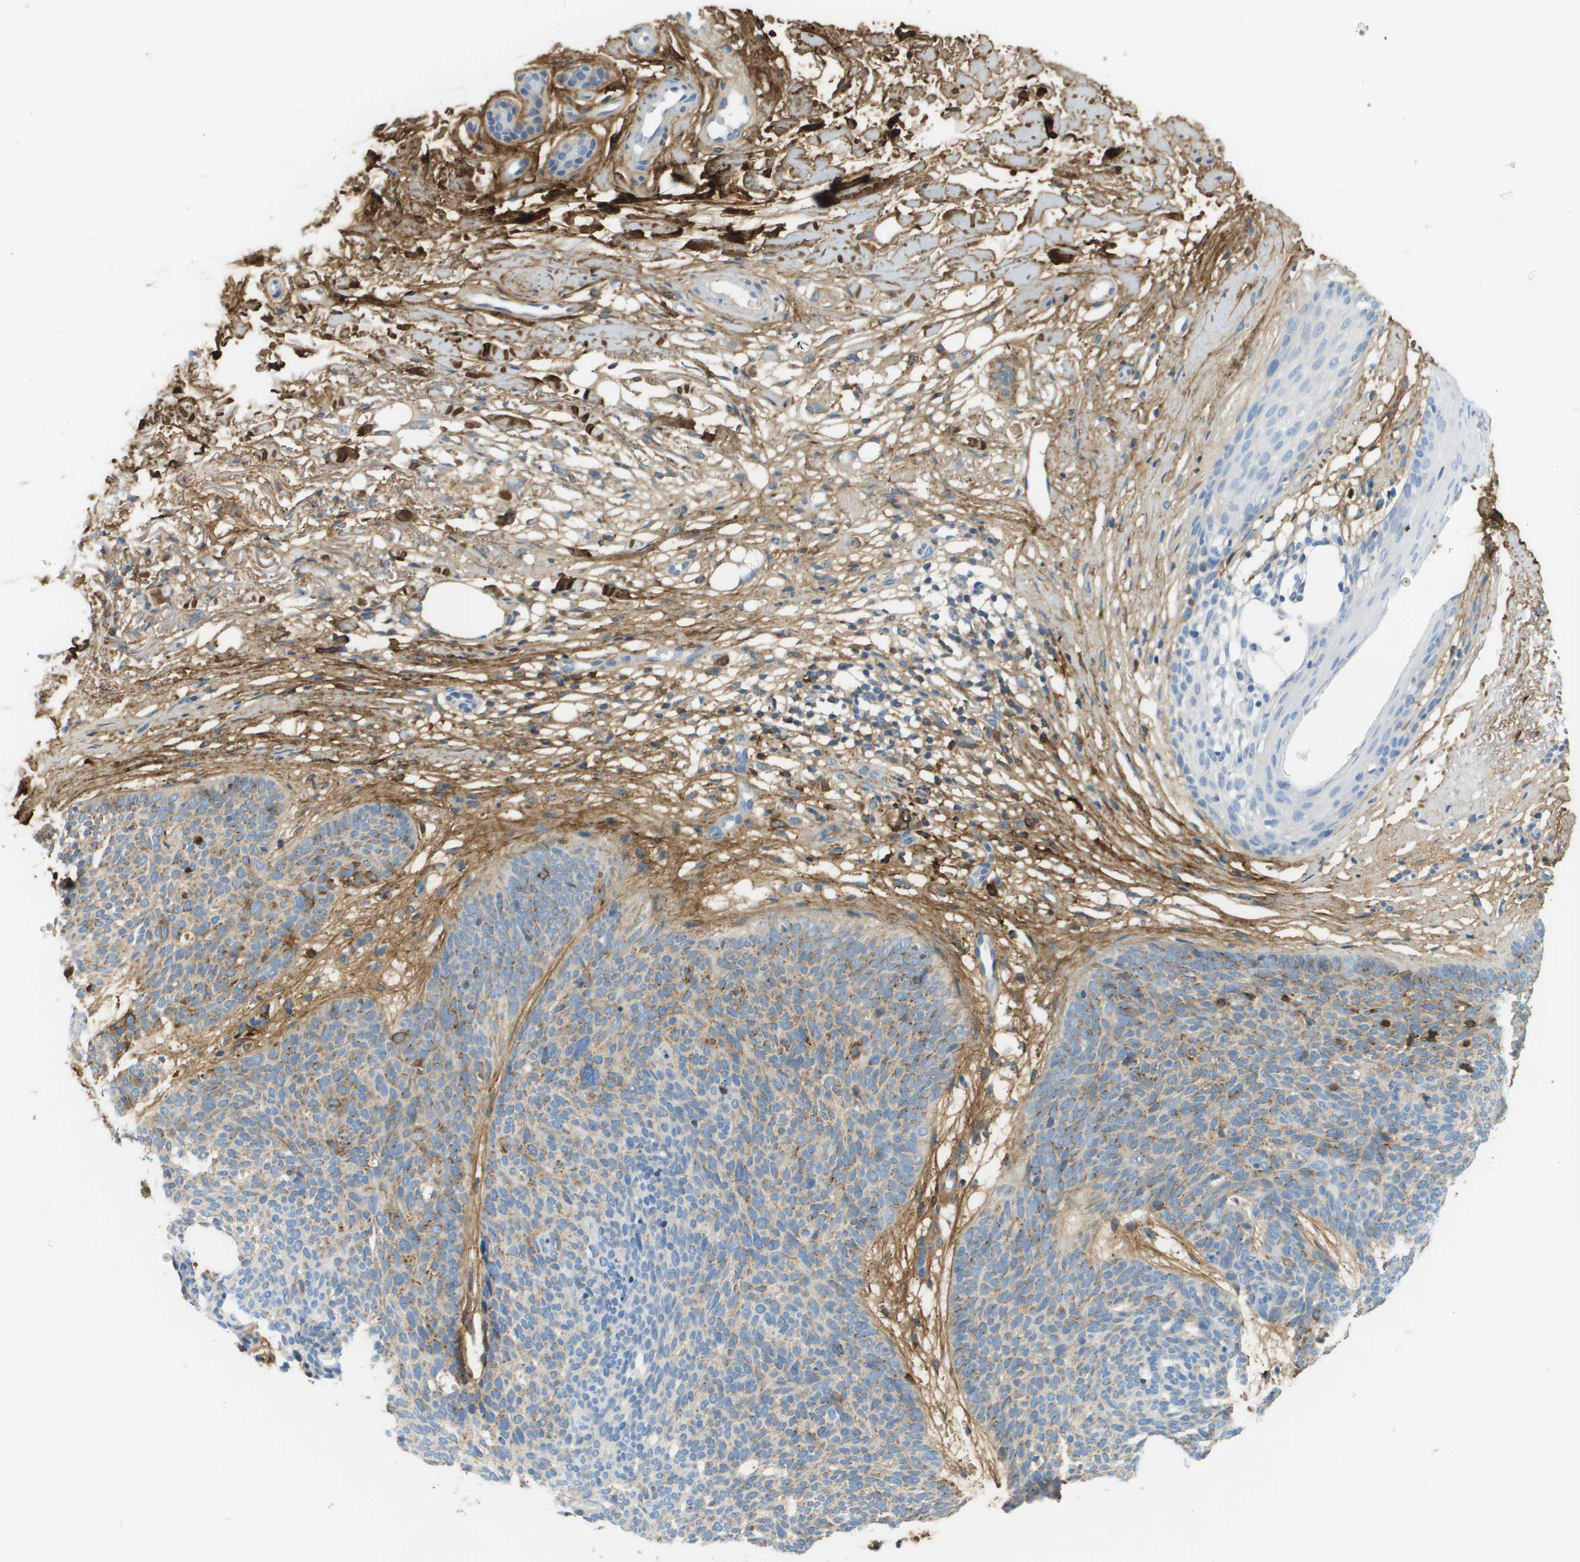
{"staining": {"intensity": "weak", "quantity": "<25%", "location": "cytoplasmic/membranous"}, "tissue": "skin cancer", "cell_type": "Tumor cells", "image_type": "cancer", "snomed": [{"axis": "morphology", "description": "Normal tissue, NOS"}, {"axis": "morphology", "description": "Basal cell carcinoma"}, {"axis": "topography", "description": "Skin"}], "caption": "Immunohistochemistry (IHC) micrograph of neoplastic tissue: skin cancer stained with DAB shows no significant protein staining in tumor cells.", "gene": "DCN", "patient": {"sex": "female", "age": 70}}